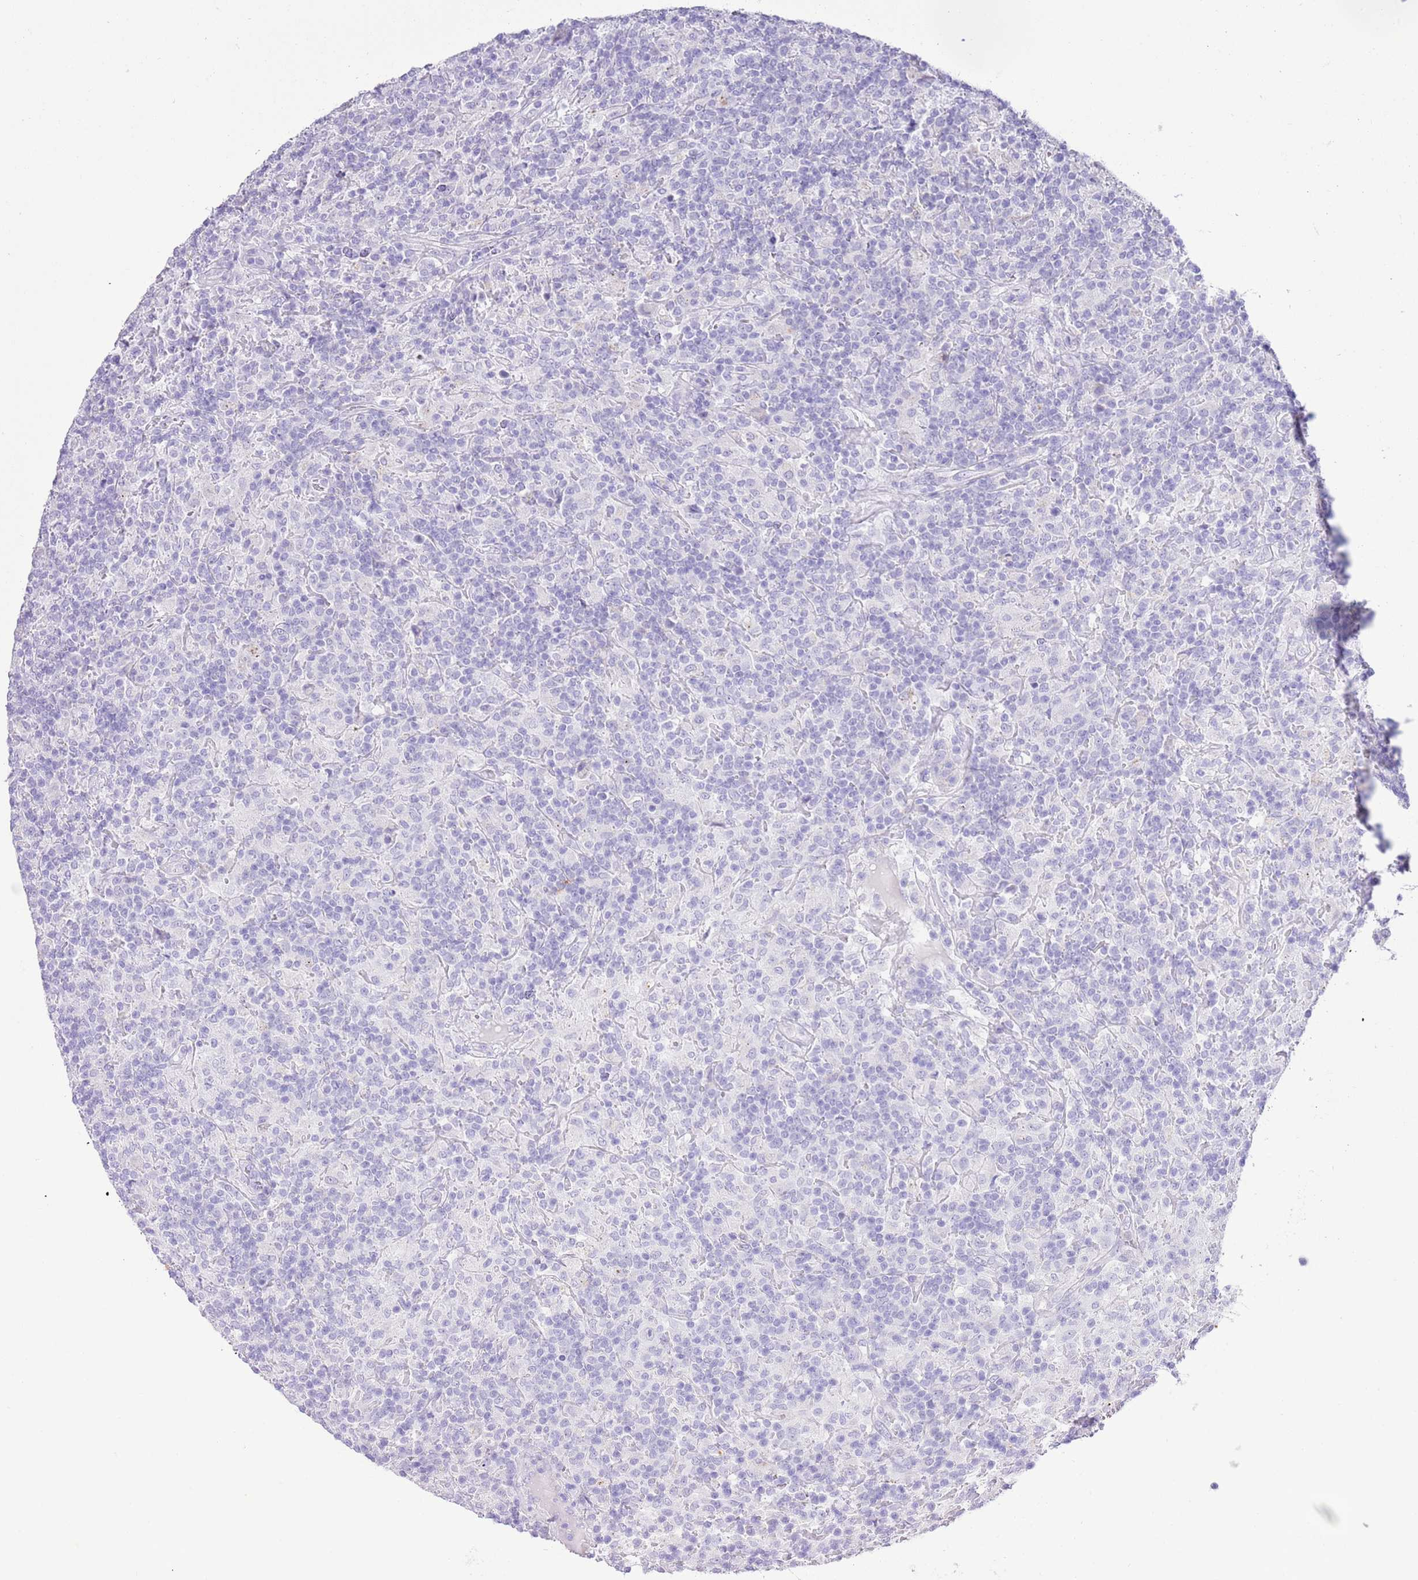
{"staining": {"intensity": "negative", "quantity": "none", "location": "none"}, "tissue": "lymphoma", "cell_type": "Tumor cells", "image_type": "cancer", "snomed": [{"axis": "morphology", "description": "Hodgkin's disease, NOS"}, {"axis": "topography", "description": "Lymph node"}], "caption": "Immunohistochemical staining of Hodgkin's disease shows no significant expression in tumor cells.", "gene": "OR2Z1", "patient": {"sex": "male", "age": 70}}